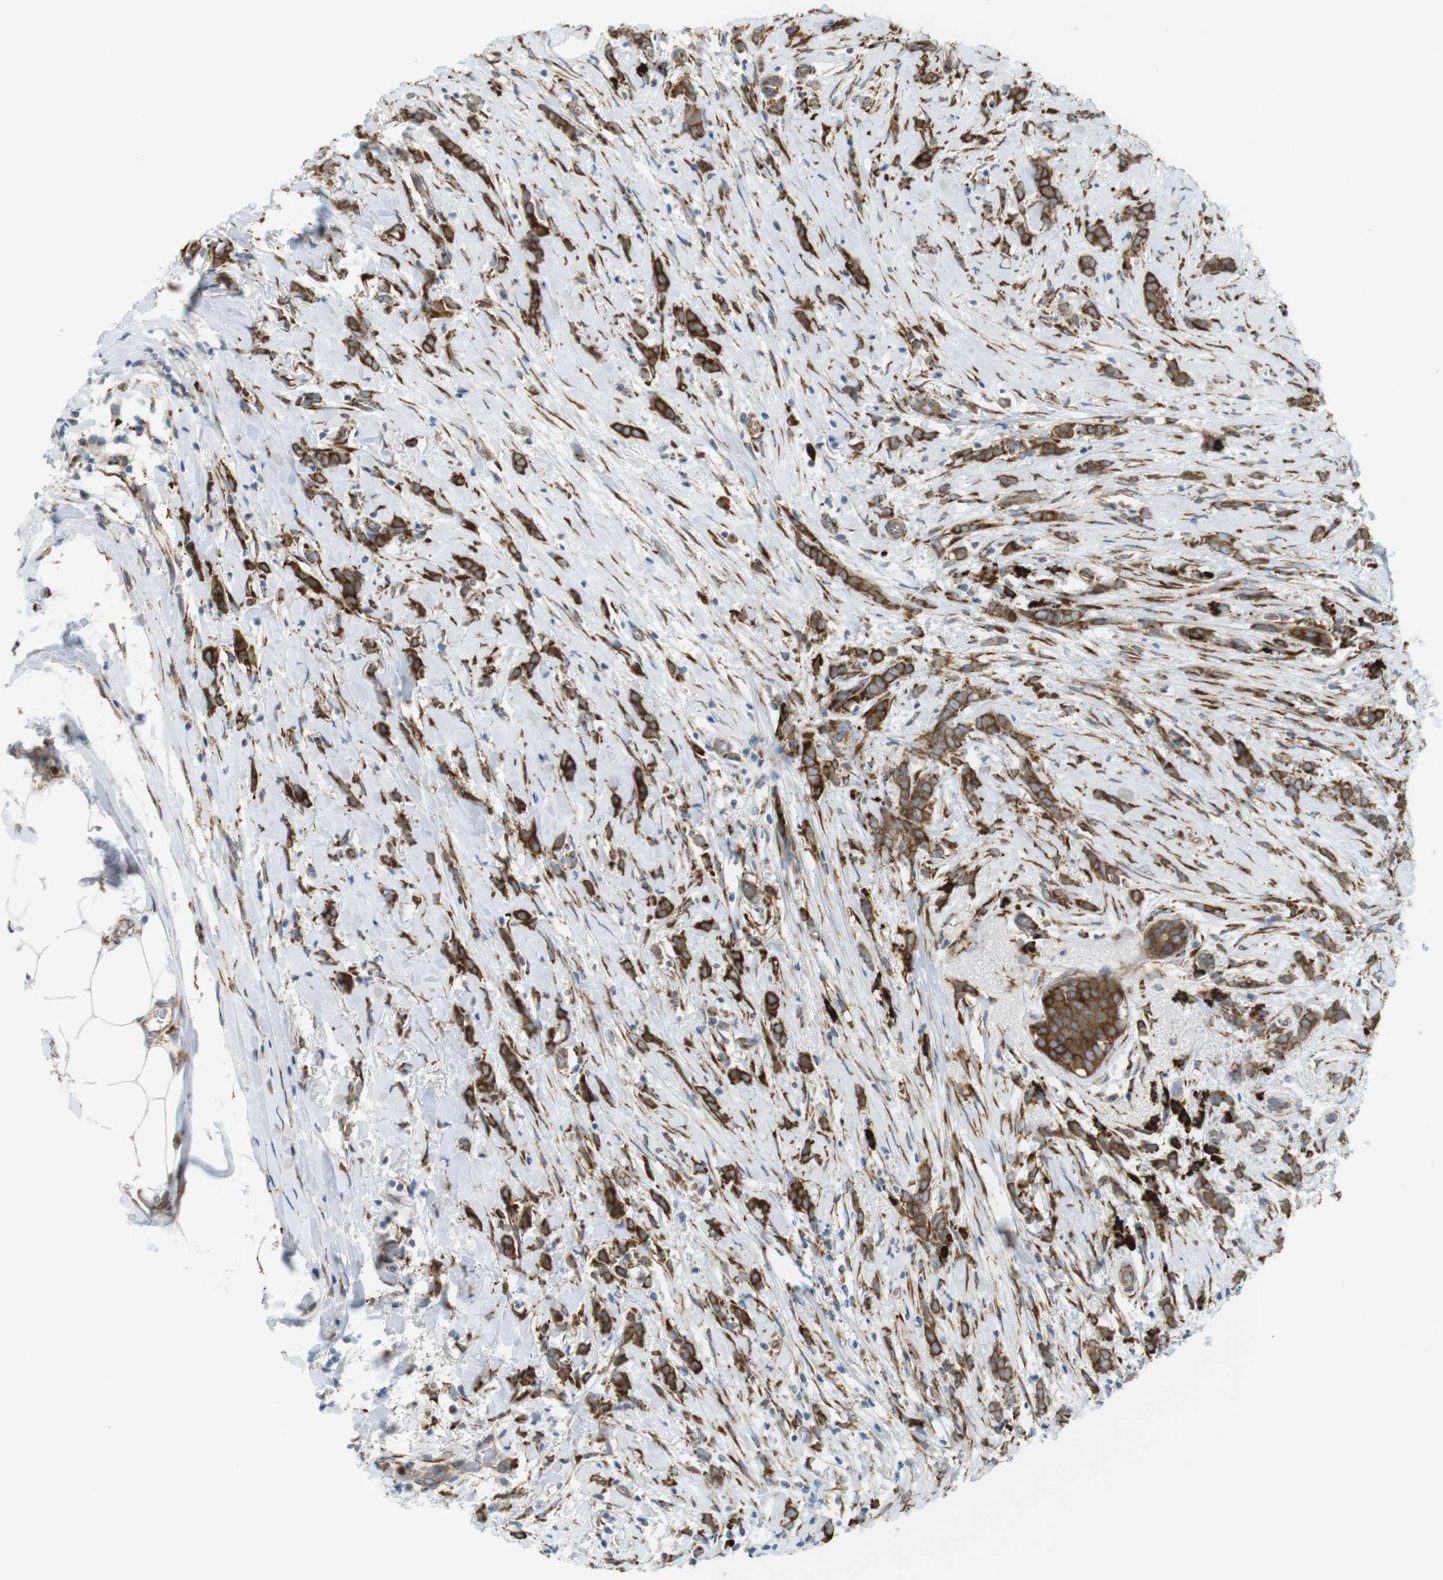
{"staining": {"intensity": "strong", "quantity": ">75%", "location": "cytoplasmic/membranous"}, "tissue": "breast cancer", "cell_type": "Tumor cells", "image_type": "cancer", "snomed": [{"axis": "morphology", "description": "Lobular carcinoma, in situ"}, {"axis": "morphology", "description": "Lobular carcinoma"}, {"axis": "topography", "description": "Breast"}], "caption": "Immunohistochemistry (IHC) (DAB (3,3'-diaminobenzidine)) staining of human breast cancer displays strong cytoplasmic/membranous protein positivity in about >75% of tumor cells.", "gene": "MBOAT2", "patient": {"sex": "female", "age": 41}}